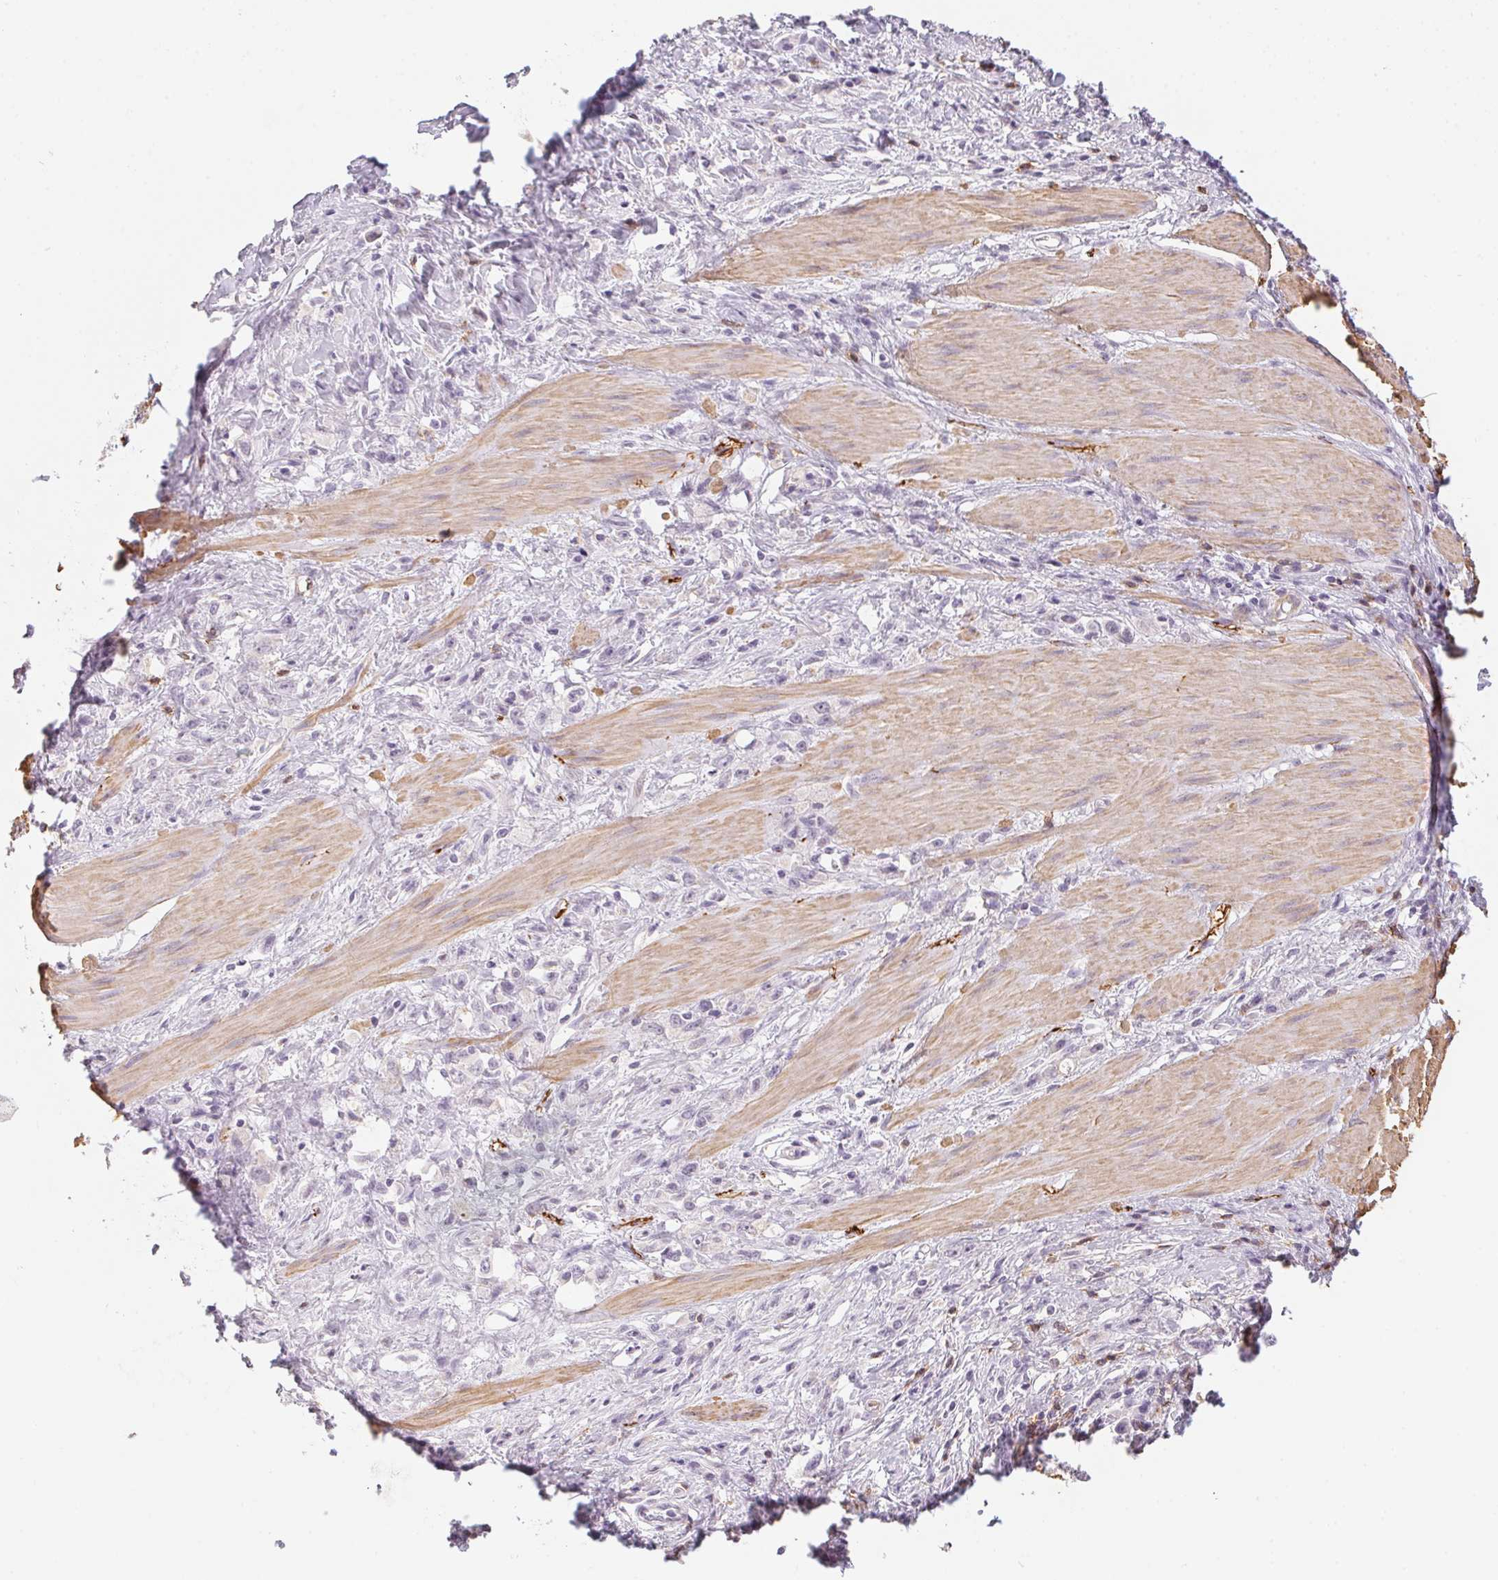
{"staining": {"intensity": "negative", "quantity": "none", "location": "none"}, "tissue": "stomach cancer", "cell_type": "Tumor cells", "image_type": "cancer", "snomed": [{"axis": "morphology", "description": "Adenocarcinoma, NOS"}, {"axis": "topography", "description": "Stomach"}], "caption": "Immunohistochemical staining of human stomach cancer demonstrates no significant positivity in tumor cells.", "gene": "PRPH", "patient": {"sex": "male", "age": 47}}